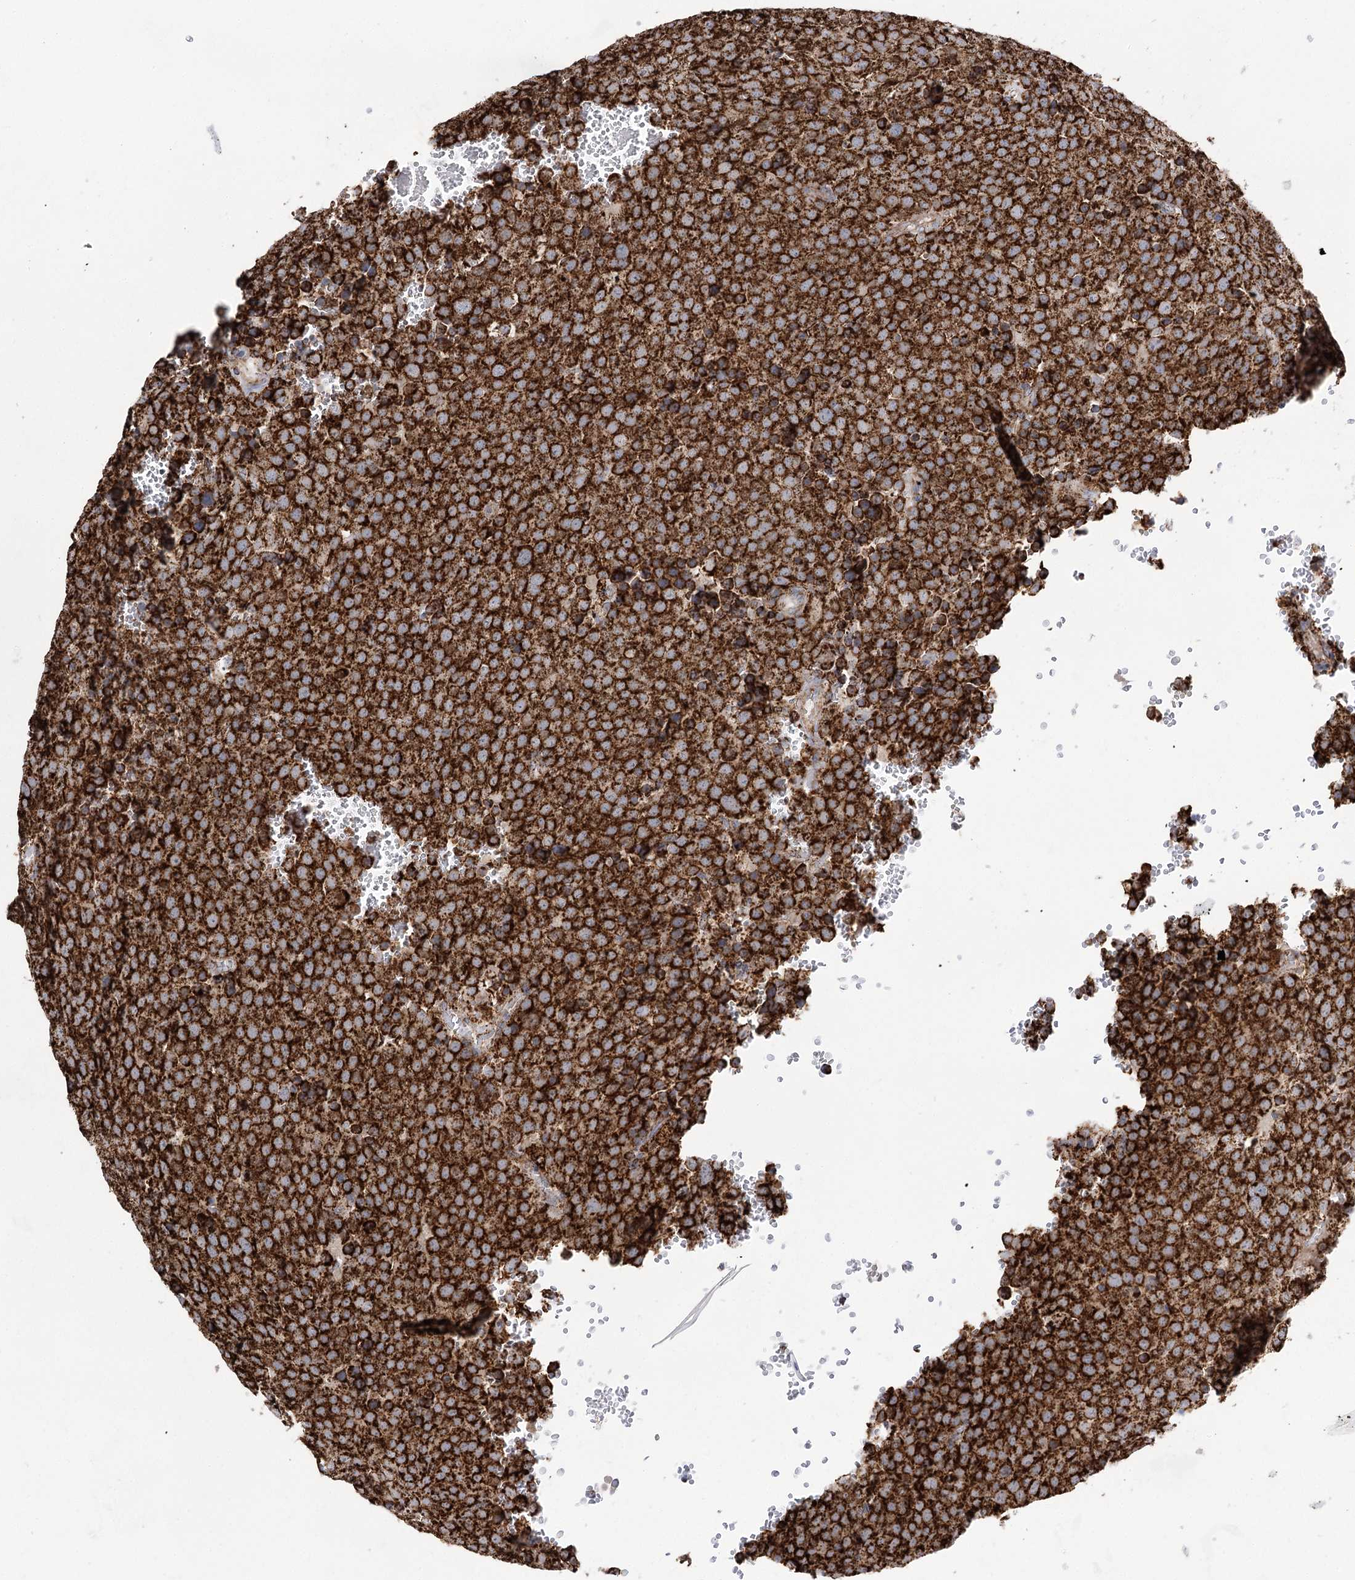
{"staining": {"intensity": "strong", "quantity": ">75%", "location": "cytoplasmic/membranous"}, "tissue": "testis cancer", "cell_type": "Tumor cells", "image_type": "cancer", "snomed": [{"axis": "morphology", "description": "Seminoma, NOS"}, {"axis": "topography", "description": "Testis"}], "caption": "Testis seminoma was stained to show a protein in brown. There is high levels of strong cytoplasmic/membranous positivity in about >75% of tumor cells.", "gene": "NADK2", "patient": {"sex": "male", "age": 71}}